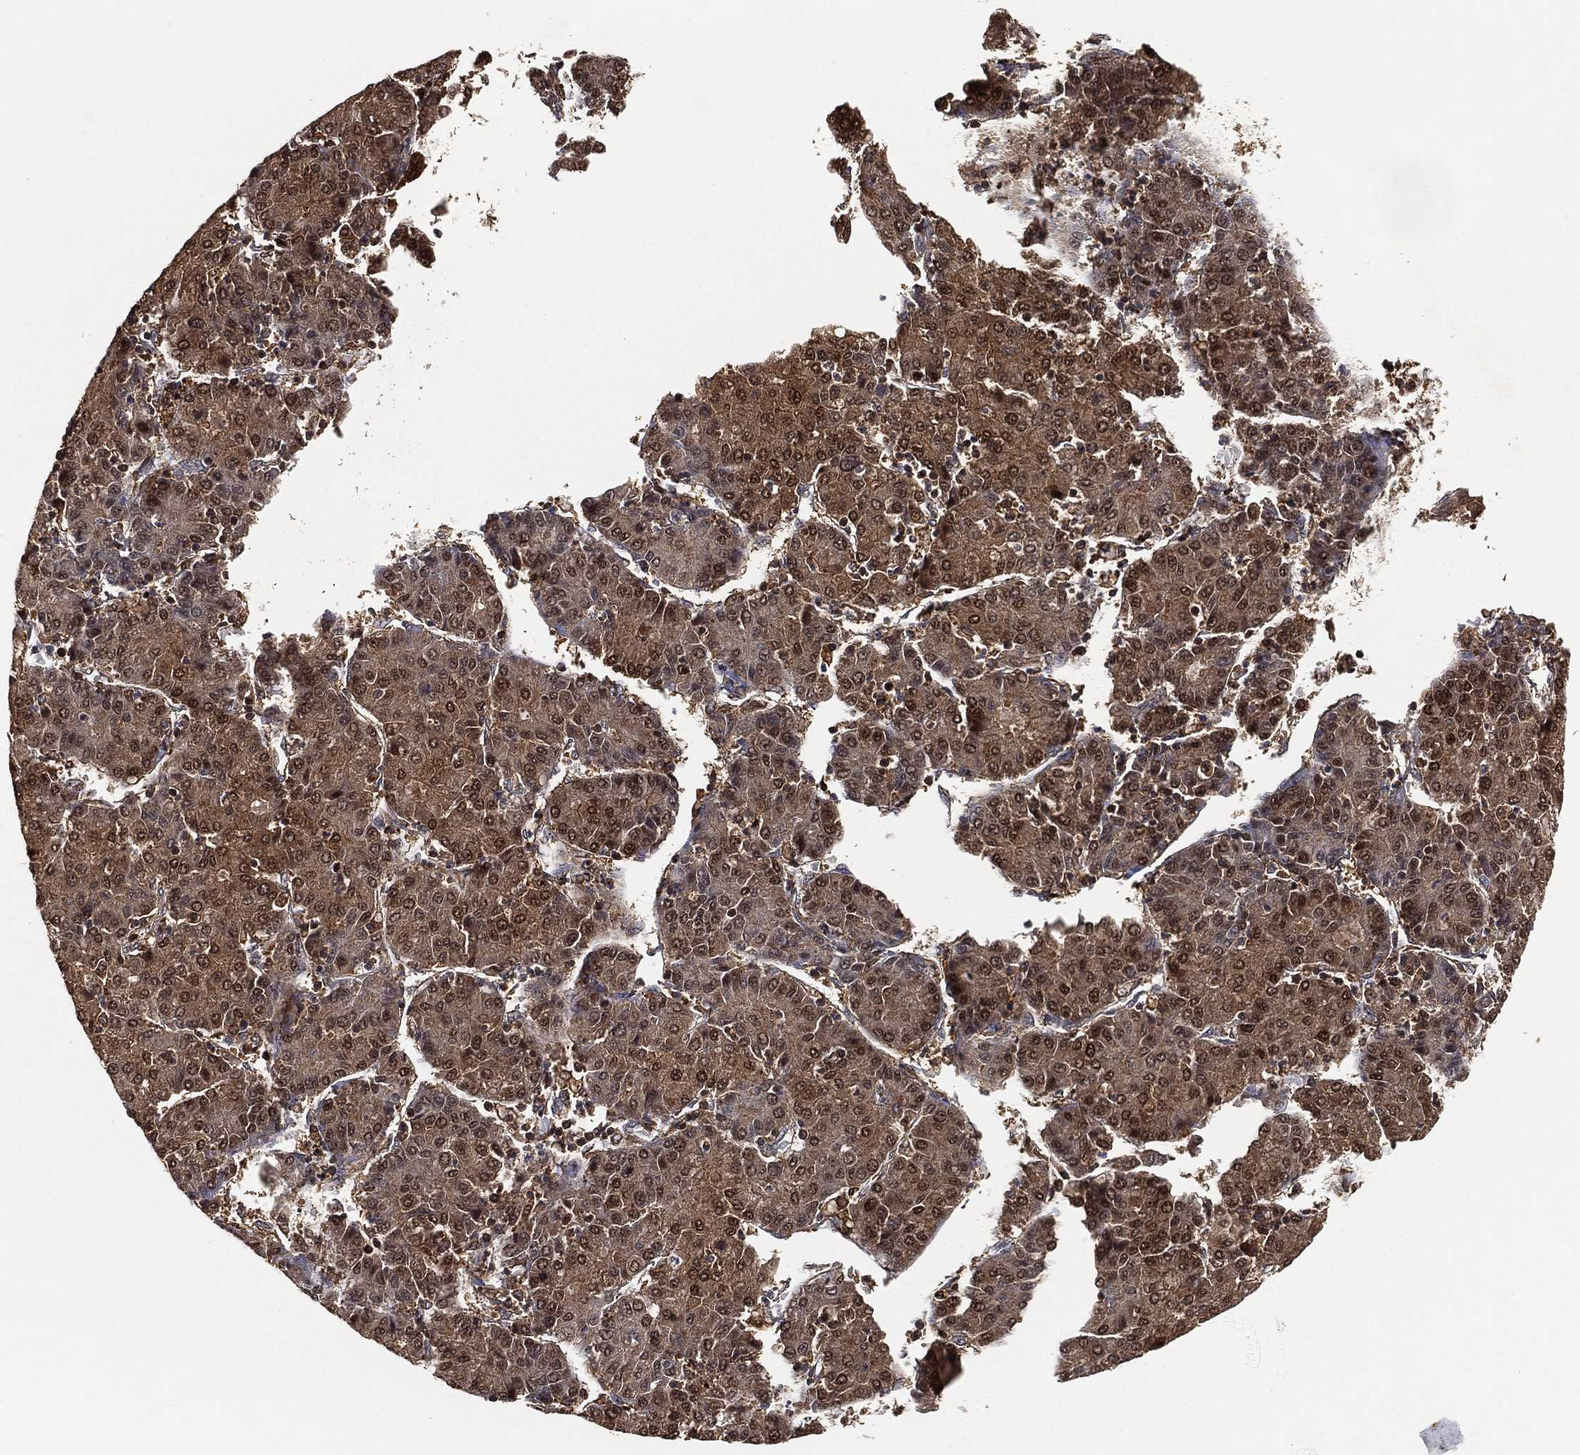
{"staining": {"intensity": "moderate", "quantity": ">75%", "location": "cytoplasmic/membranous,nuclear"}, "tissue": "liver cancer", "cell_type": "Tumor cells", "image_type": "cancer", "snomed": [{"axis": "morphology", "description": "Carcinoma, Hepatocellular, NOS"}, {"axis": "topography", "description": "Liver"}], "caption": "A histopathology image of liver cancer stained for a protein reveals moderate cytoplasmic/membranous and nuclear brown staining in tumor cells.", "gene": "CRYL1", "patient": {"sex": "male", "age": 65}}